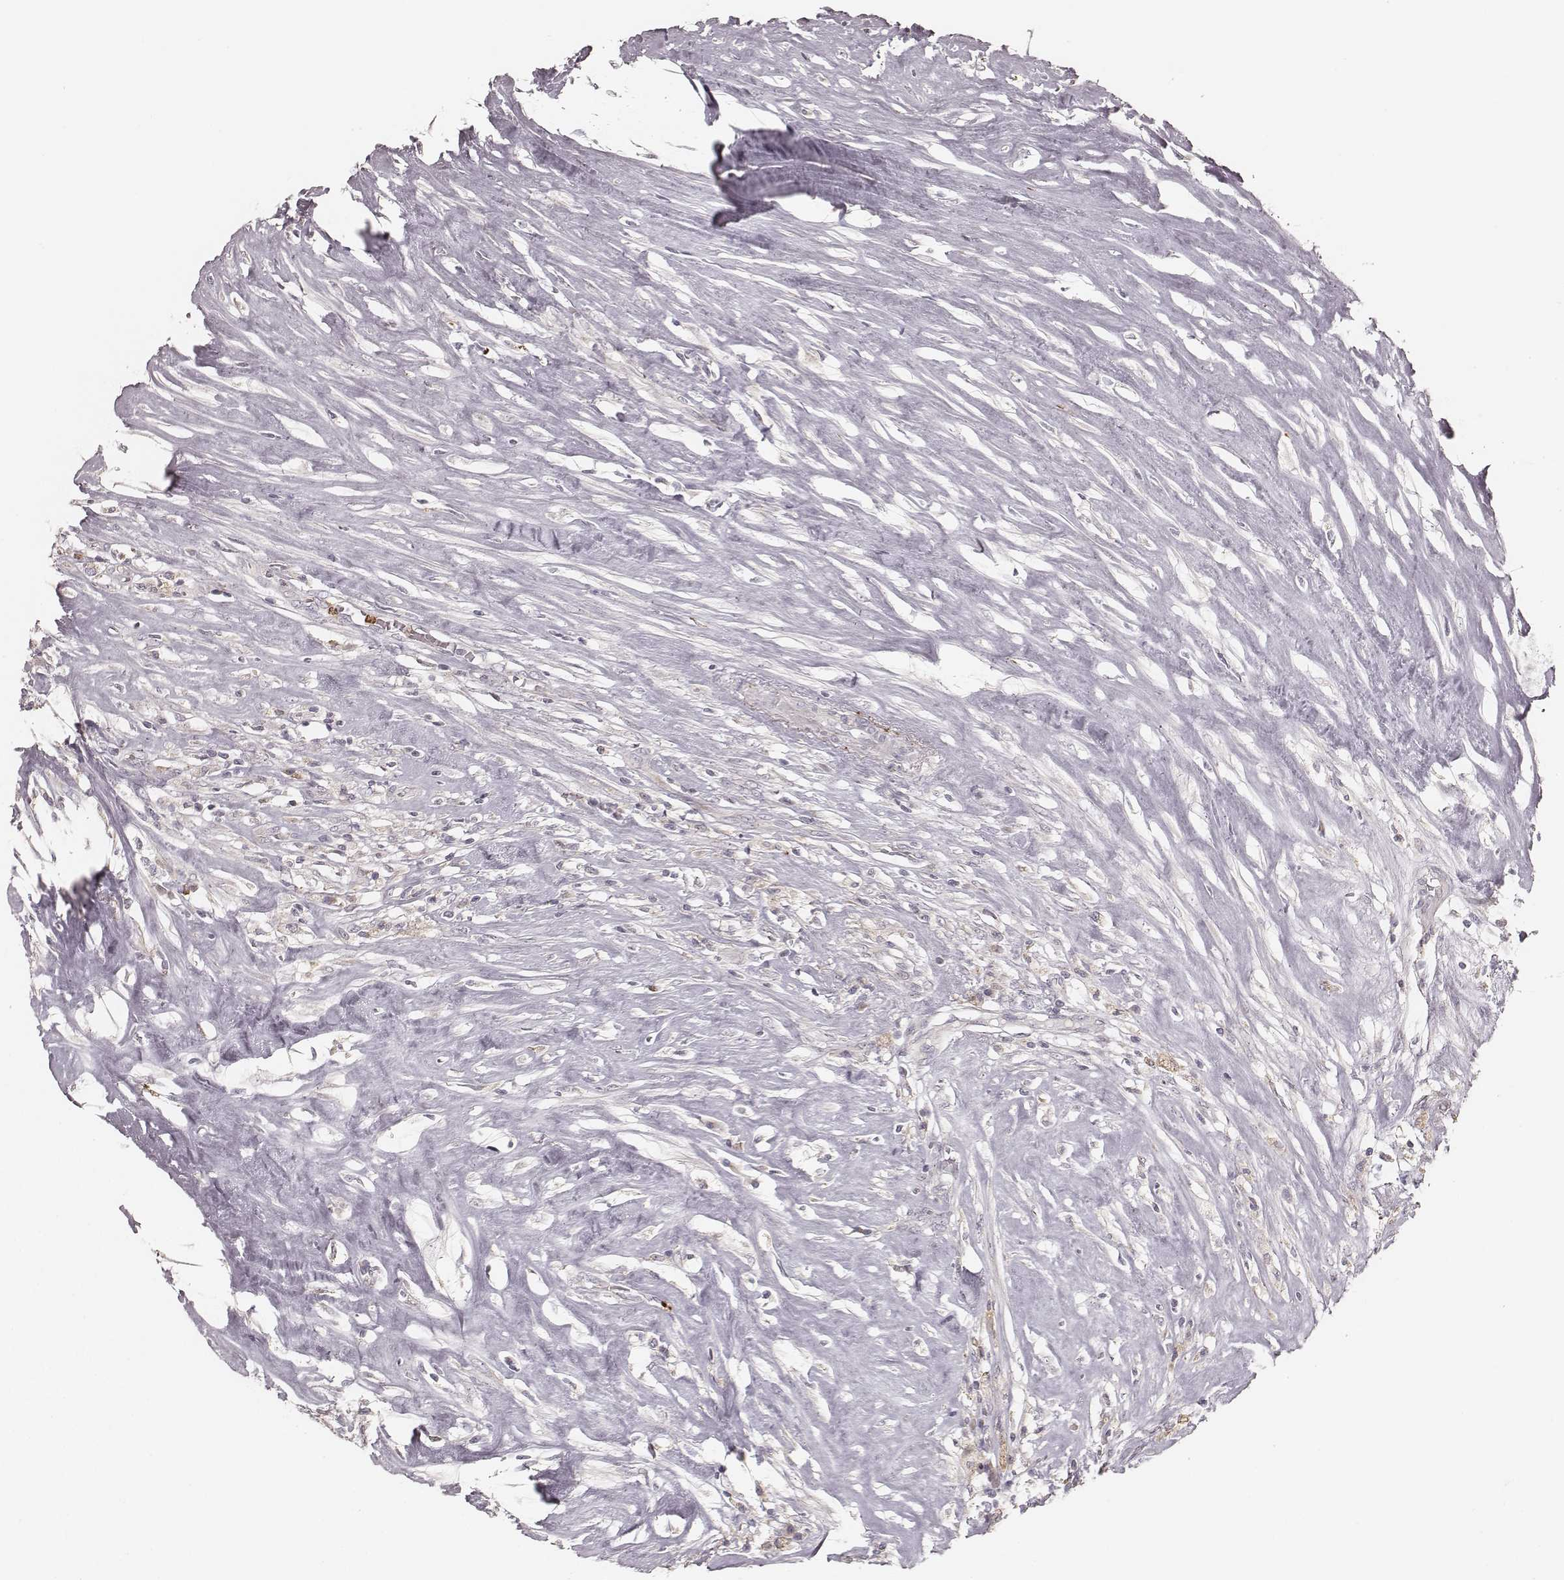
{"staining": {"intensity": "negative", "quantity": "none", "location": "none"}, "tissue": "testis cancer", "cell_type": "Tumor cells", "image_type": "cancer", "snomed": [{"axis": "morphology", "description": "Necrosis, NOS"}, {"axis": "morphology", "description": "Carcinoma, Embryonal, NOS"}, {"axis": "topography", "description": "Testis"}], "caption": "This is an immunohistochemistry histopathology image of testis embryonal carcinoma. There is no expression in tumor cells.", "gene": "ABCA7", "patient": {"sex": "male", "age": 19}}